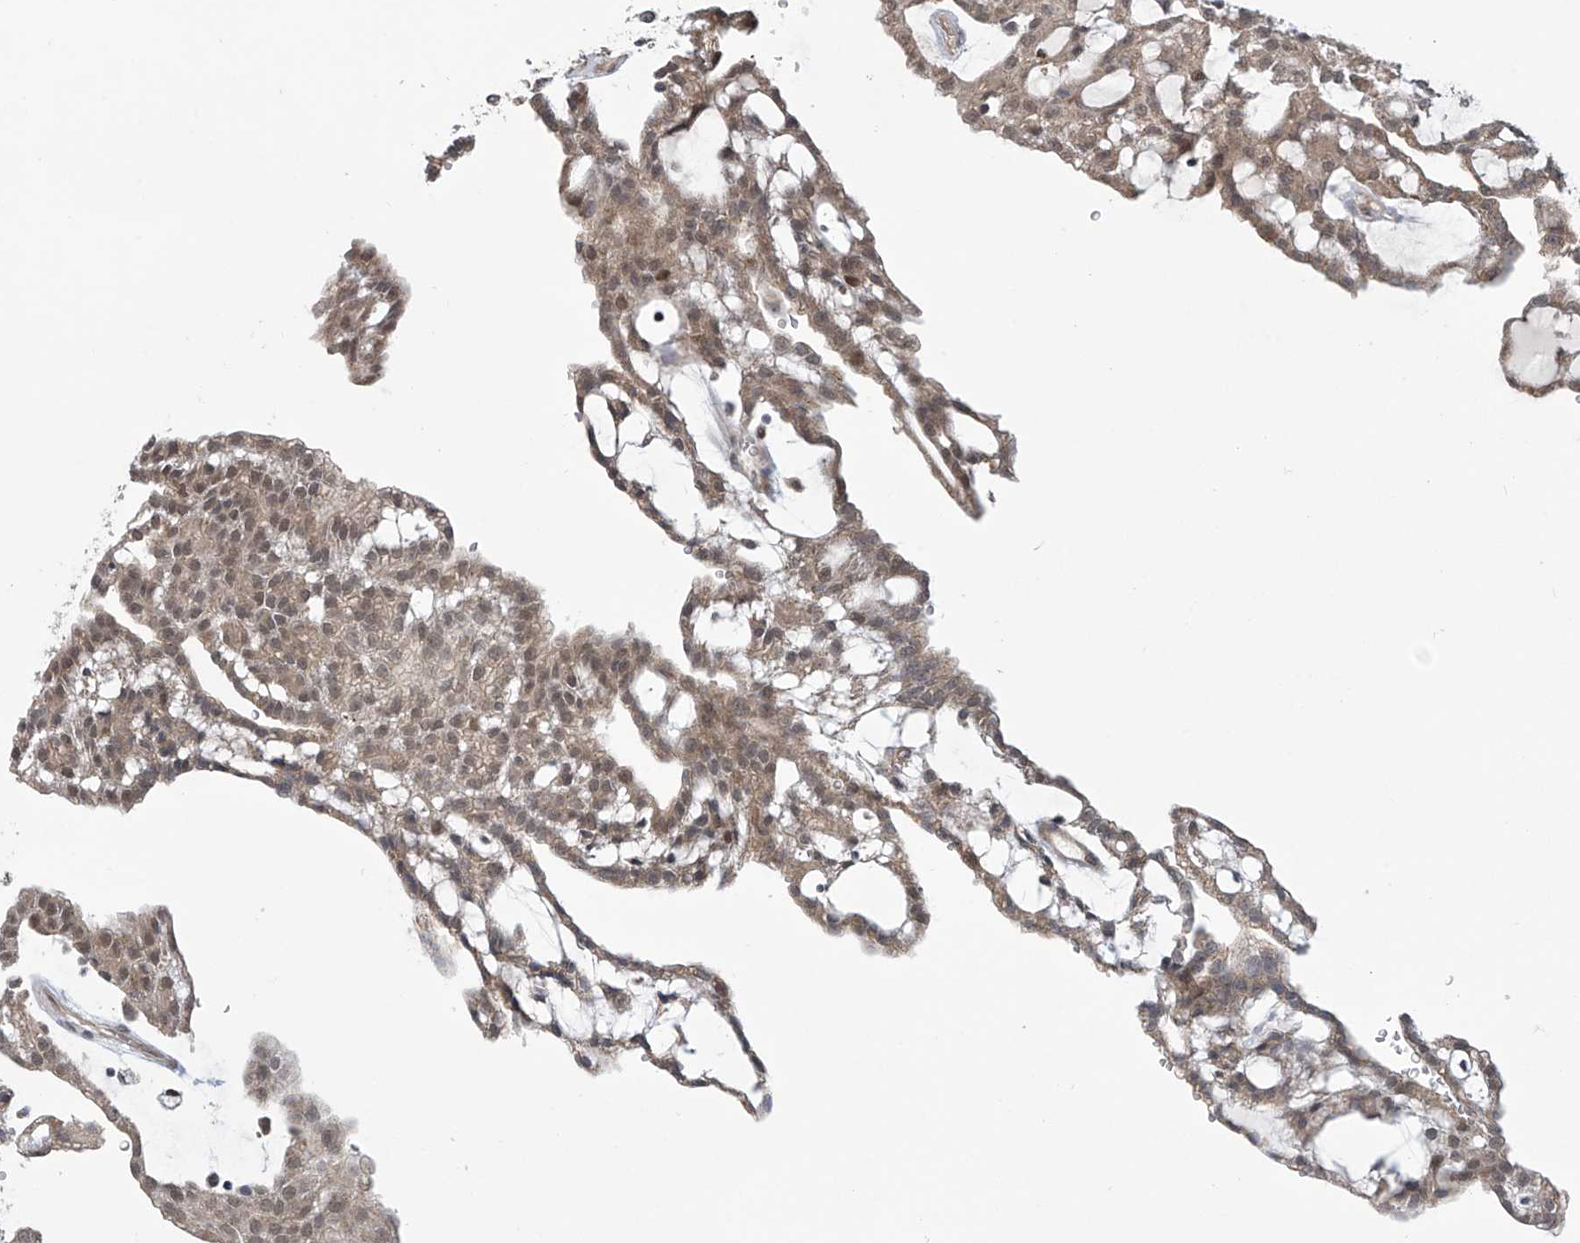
{"staining": {"intensity": "weak", "quantity": "25%-75%", "location": "cytoplasmic/membranous,nuclear"}, "tissue": "renal cancer", "cell_type": "Tumor cells", "image_type": "cancer", "snomed": [{"axis": "morphology", "description": "Adenocarcinoma, NOS"}, {"axis": "topography", "description": "Kidney"}], "caption": "A low amount of weak cytoplasmic/membranous and nuclear expression is seen in approximately 25%-75% of tumor cells in renal cancer tissue.", "gene": "ABHD13", "patient": {"sex": "male", "age": 63}}